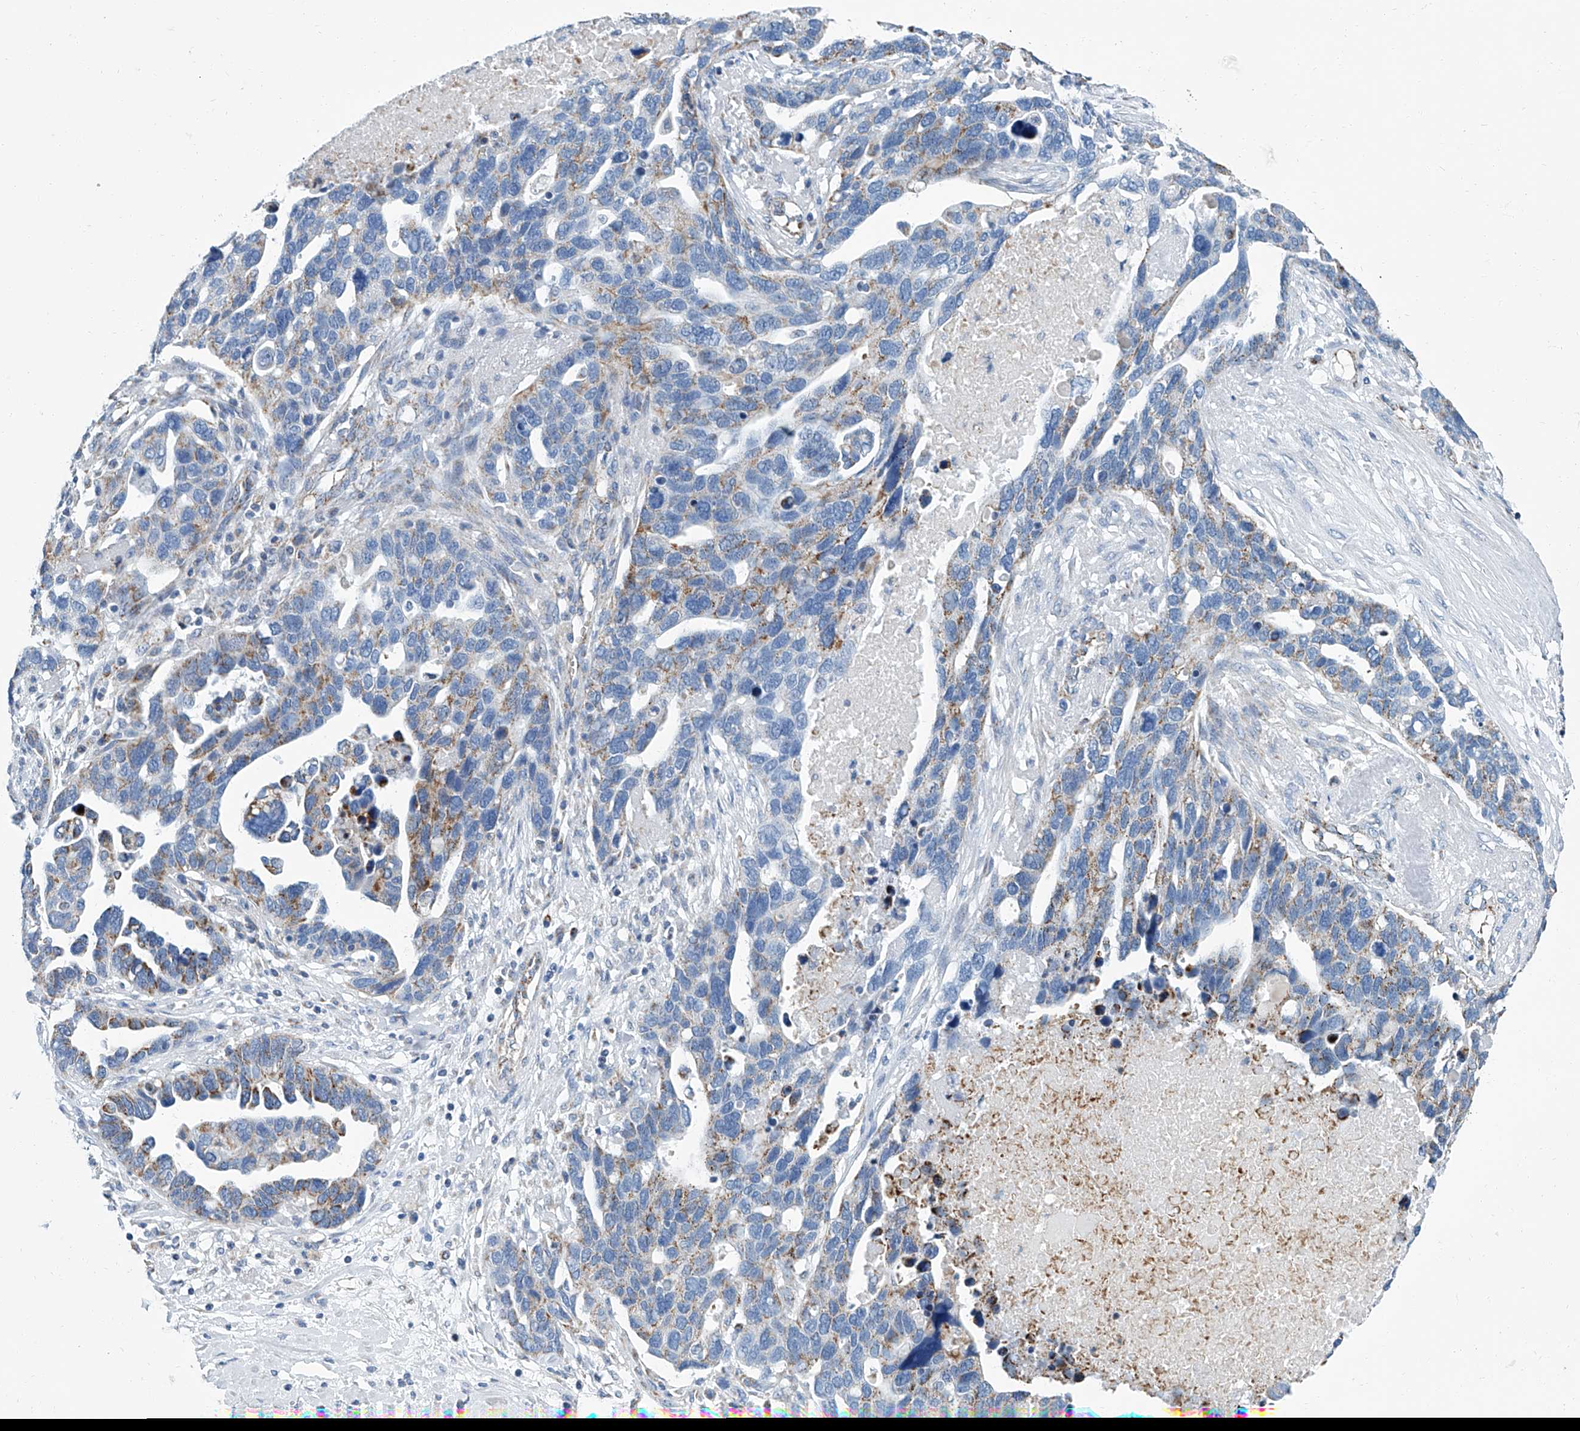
{"staining": {"intensity": "moderate", "quantity": "<25%", "location": "cytoplasmic/membranous"}, "tissue": "ovarian cancer", "cell_type": "Tumor cells", "image_type": "cancer", "snomed": [{"axis": "morphology", "description": "Cystadenocarcinoma, serous, NOS"}, {"axis": "topography", "description": "Ovary"}], "caption": "The photomicrograph demonstrates a brown stain indicating the presence of a protein in the cytoplasmic/membranous of tumor cells in ovarian cancer.", "gene": "MT-ND1", "patient": {"sex": "female", "age": 54}}